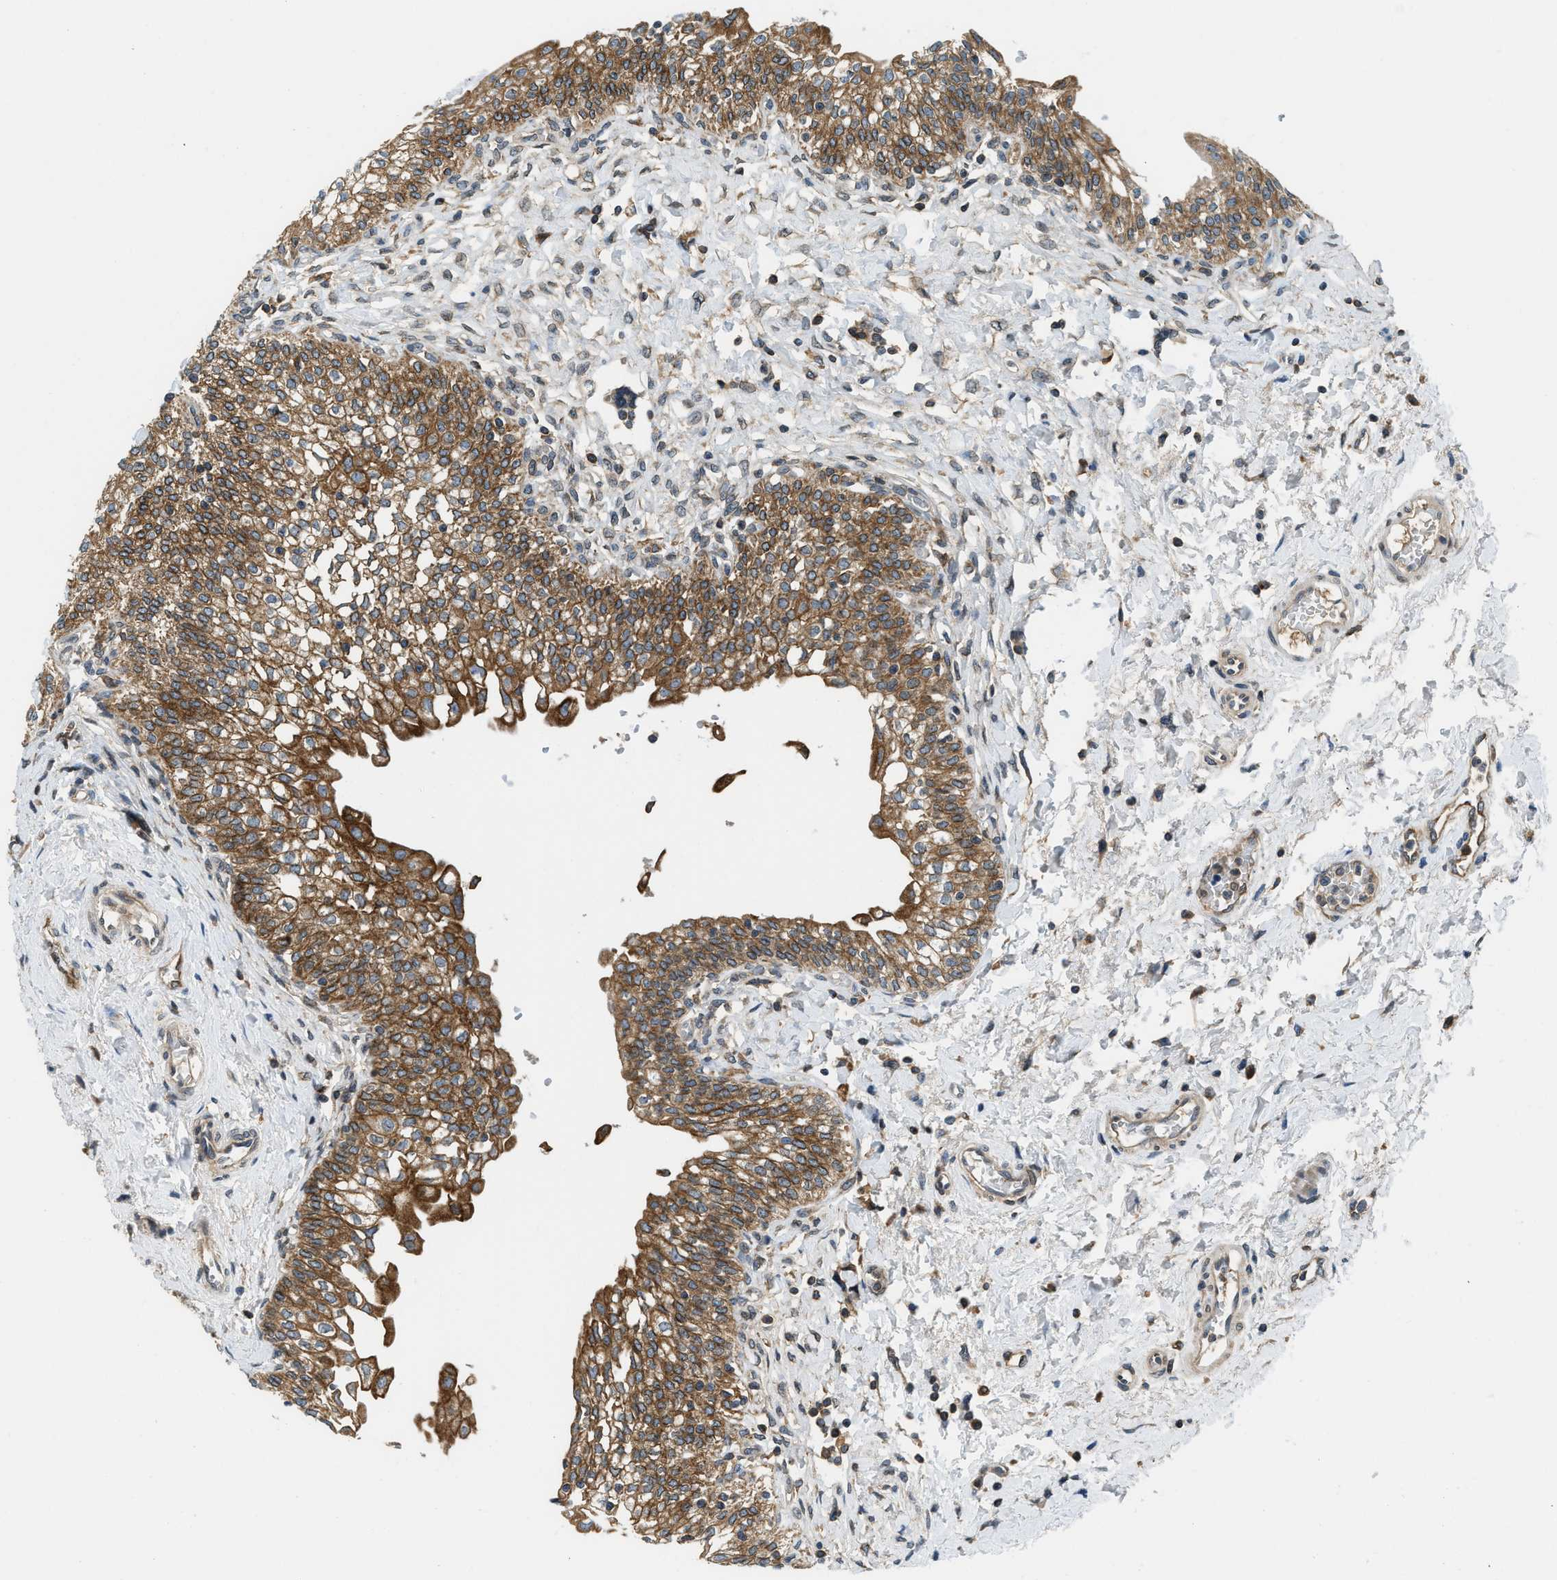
{"staining": {"intensity": "moderate", "quantity": ">75%", "location": "cytoplasmic/membranous"}, "tissue": "urinary bladder", "cell_type": "Urothelial cells", "image_type": "normal", "snomed": [{"axis": "morphology", "description": "Normal tissue, NOS"}, {"axis": "topography", "description": "Urinary bladder"}], "caption": "Urinary bladder stained with DAB (3,3'-diaminobenzidine) immunohistochemistry (IHC) shows medium levels of moderate cytoplasmic/membranous expression in about >75% of urothelial cells.", "gene": "BCAP31", "patient": {"sex": "male", "age": 55}}